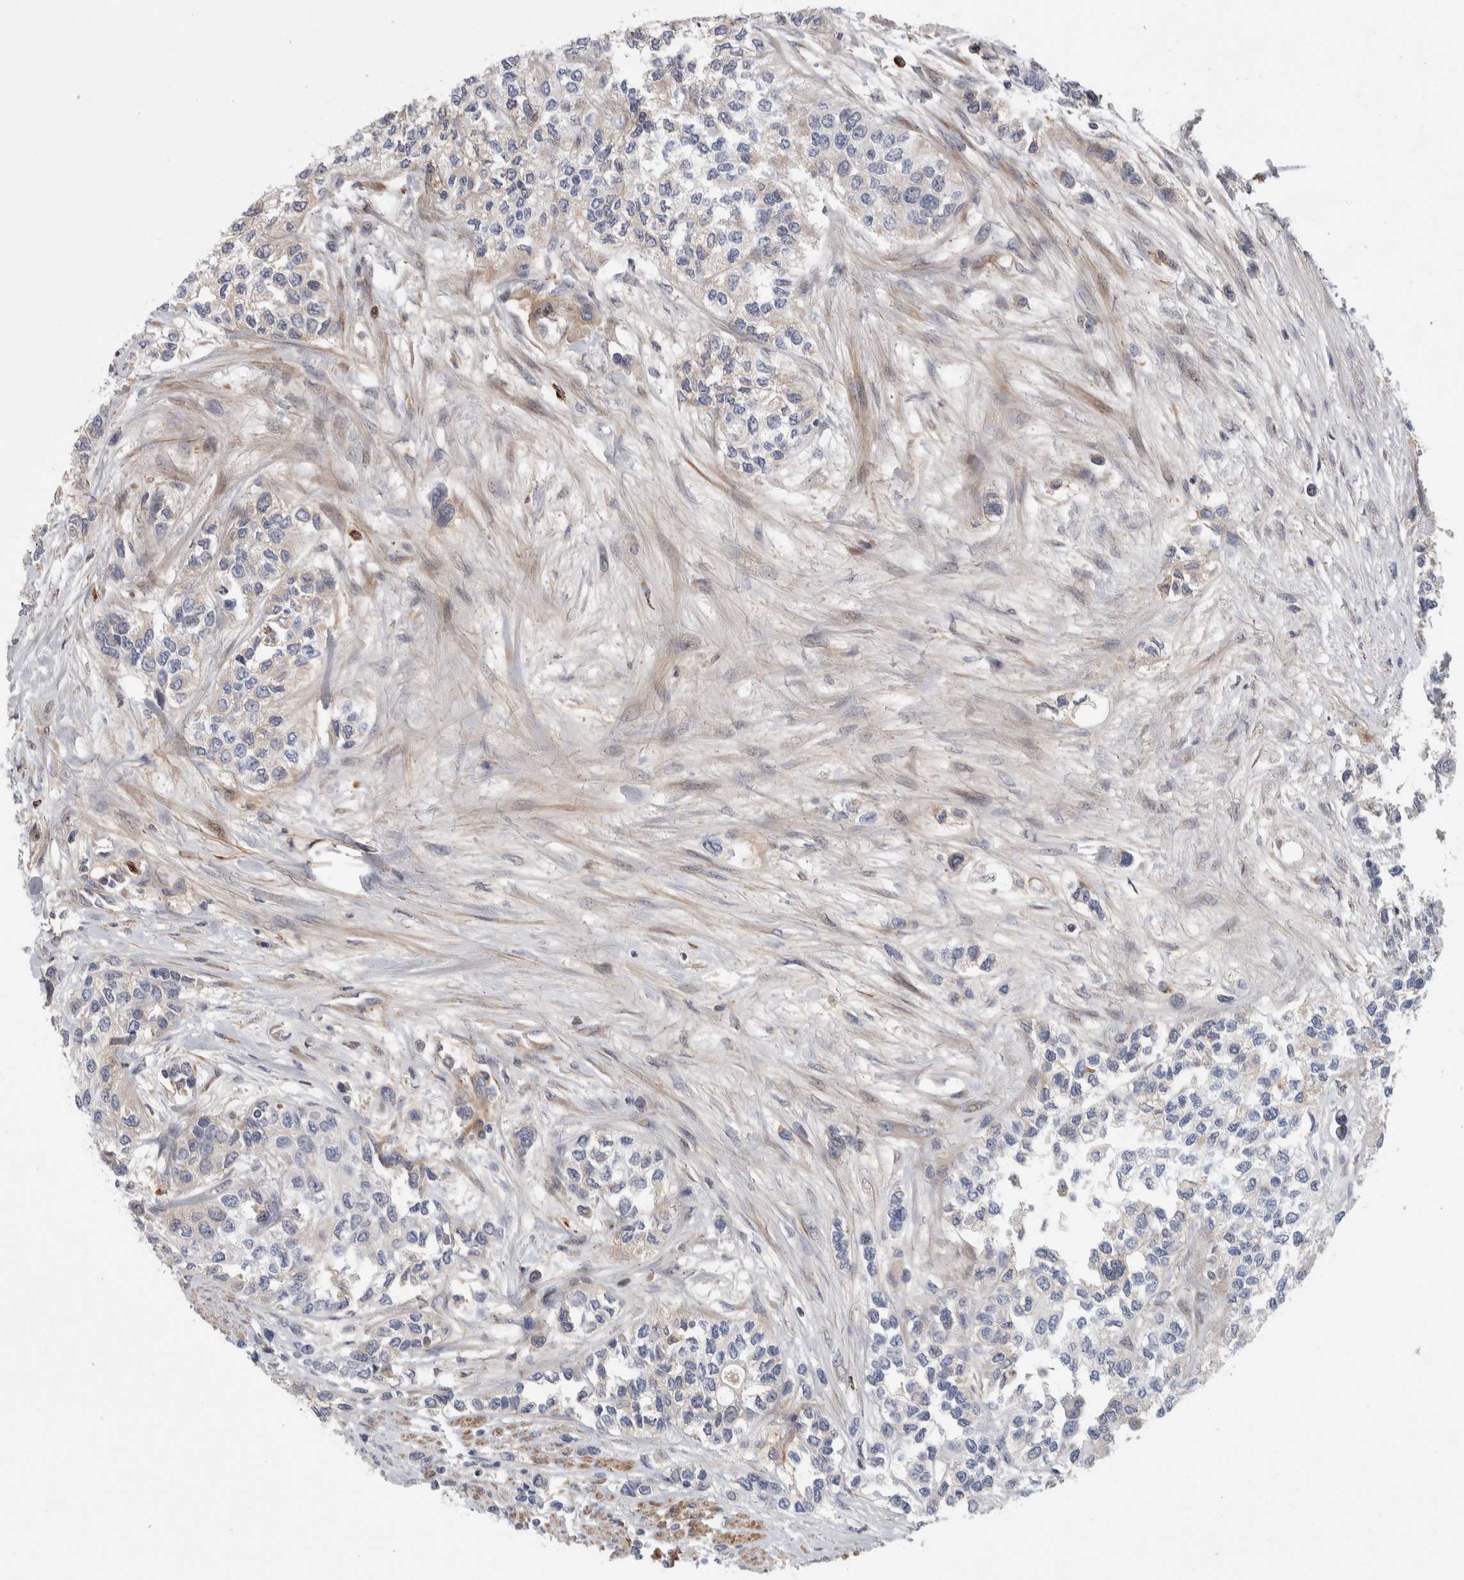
{"staining": {"intensity": "negative", "quantity": "none", "location": "none"}, "tissue": "urothelial cancer", "cell_type": "Tumor cells", "image_type": "cancer", "snomed": [{"axis": "morphology", "description": "Urothelial carcinoma, High grade"}, {"axis": "topography", "description": "Urinary bladder"}], "caption": "Immunohistochemistry of urothelial cancer demonstrates no expression in tumor cells. The staining was performed using DAB to visualize the protein expression in brown, while the nuclei were stained in blue with hematoxylin (Magnification: 20x).", "gene": "PSMG3", "patient": {"sex": "female", "age": 56}}